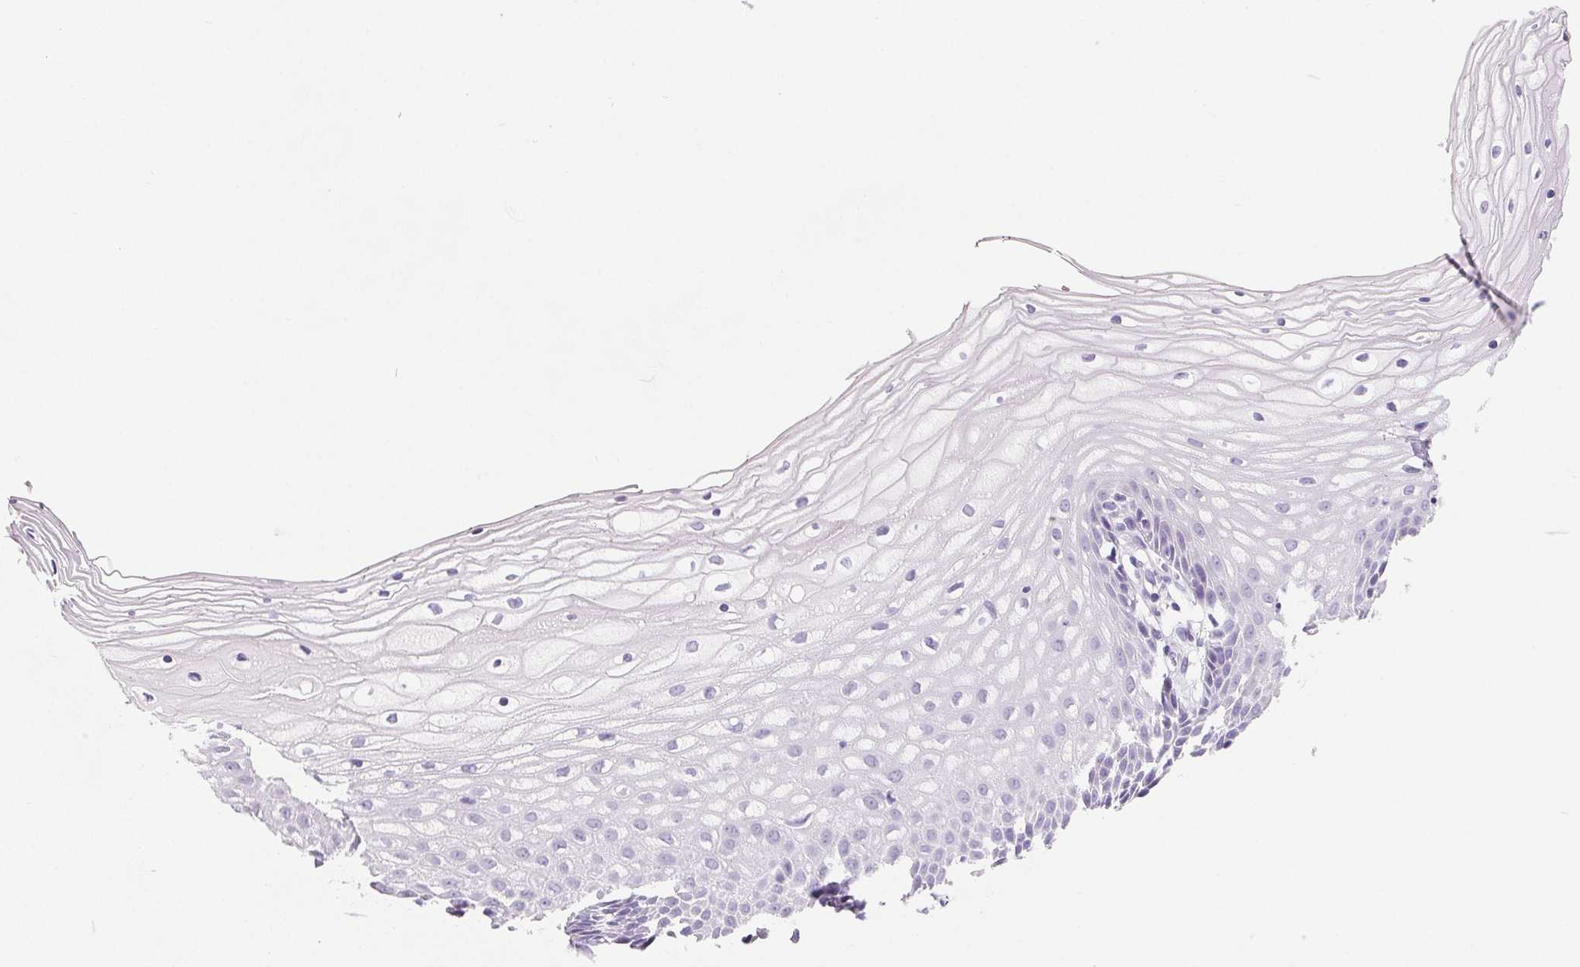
{"staining": {"intensity": "negative", "quantity": "none", "location": "none"}, "tissue": "cervix", "cell_type": "Glandular cells", "image_type": "normal", "snomed": [{"axis": "morphology", "description": "Normal tissue, NOS"}, {"axis": "topography", "description": "Cervix"}], "caption": "Glandular cells show no significant staining in unremarkable cervix. (DAB (3,3'-diaminobenzidine) immunohistochemistry, high magnification).", "gene": "SPACA5B", "patient": {"sex": "female", "age": 36}}